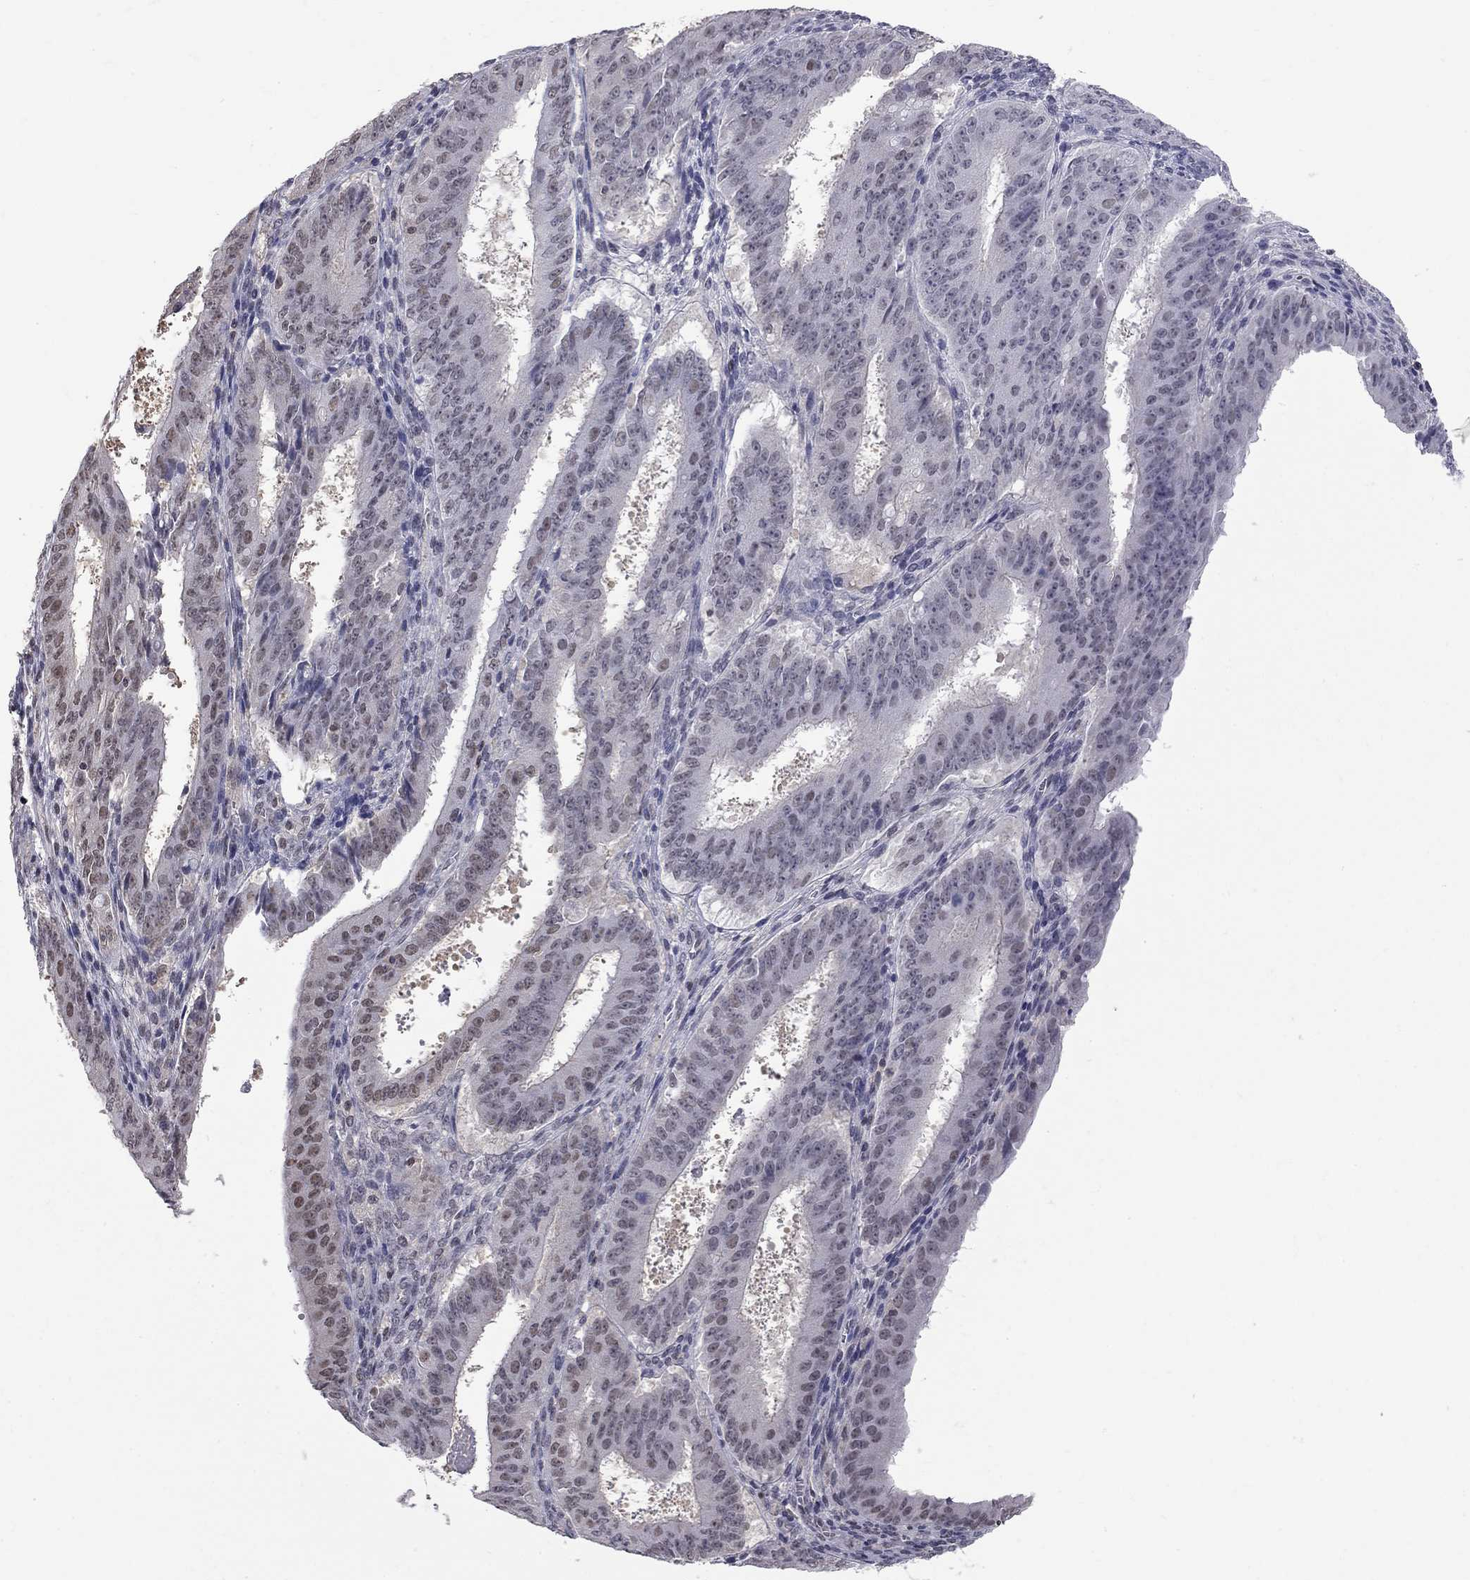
{"staining": {"intensity": "weak", "quantity": "<25%", "location": "nuclear"}, "tissue": "ovarian cancer", "cell_type": "Tumor cells", "image_type": "cancer", "snomed": [{"axis": "morphology", "description": "Carcinoma, endometroid"}, {"axis": "topography", "description": "Ovary"}], "caption": "This is a micrograph of immunohistochemistry (IHC) staining of ovarian cancer (endometroid carcinoma), which shows no staining in tumor cells. (Stains: DAB (3,3'-diaminobenzidine) immunohistochemistry (IHC) with hematoxylin counter stain, Microscopy: brightfield microscopy at high magnification).", "gene": "RFWD3", "patient": {"sex": "female", "age": 42}}